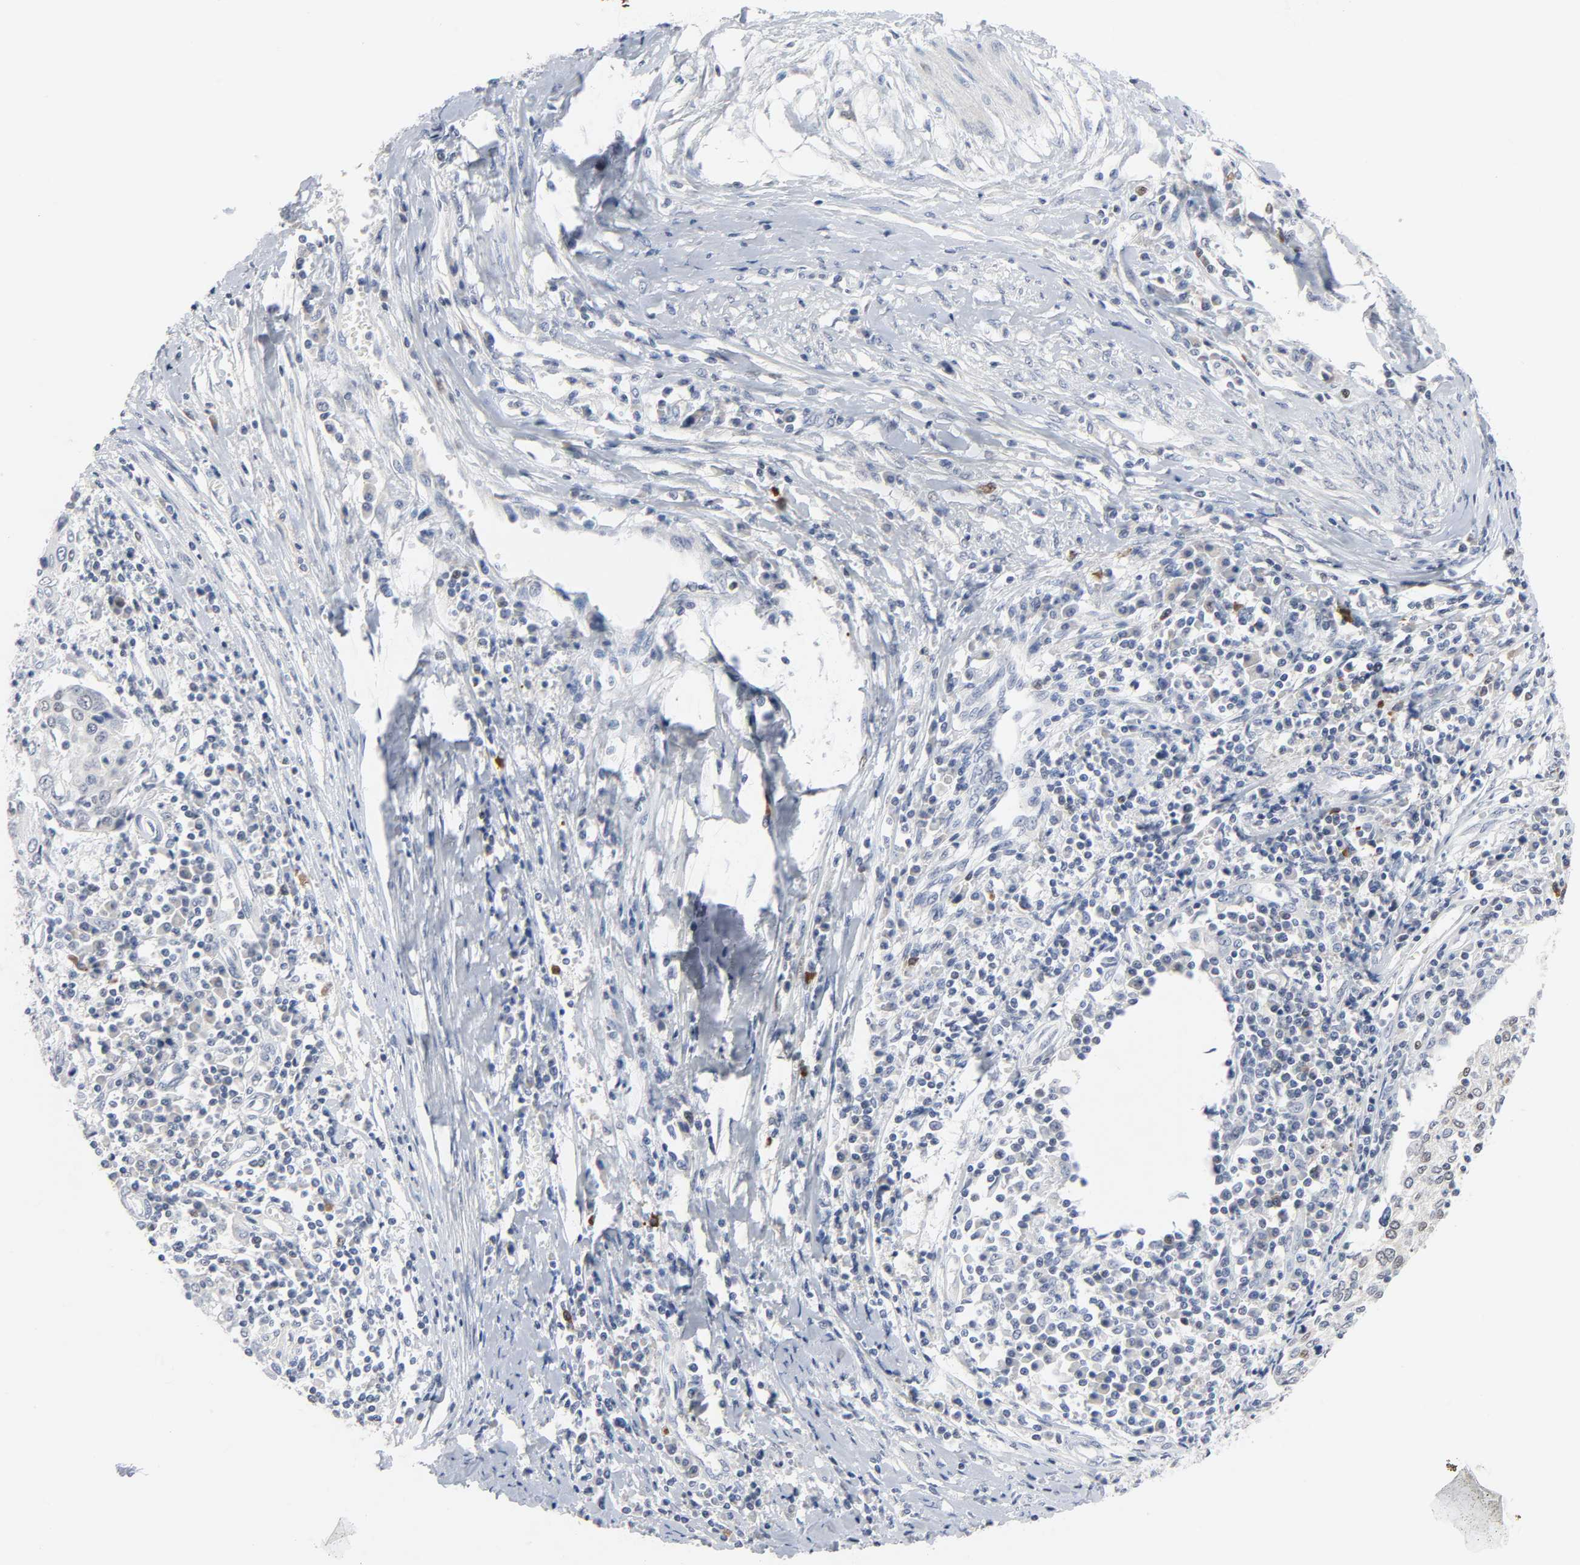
{"staining": {"intensity": "negative", "quantity": "none", "location": "none"}, "tissue": "cervical cancer", "cell_type": "Tumor cells", "image_type": "cancer", "snomed": [{"axis": "morphology", "description": "Squamous cell carcinoma, NOS"}, {"axis": "topography", "description": "Cervix"}], "caption": "Squamous cell carcinoma (cervical) stained for a protein using IHC demonstrates no positivity tumor cells.", "gene": "WEE1", "patient": {"sex": "female", "age": 40}}